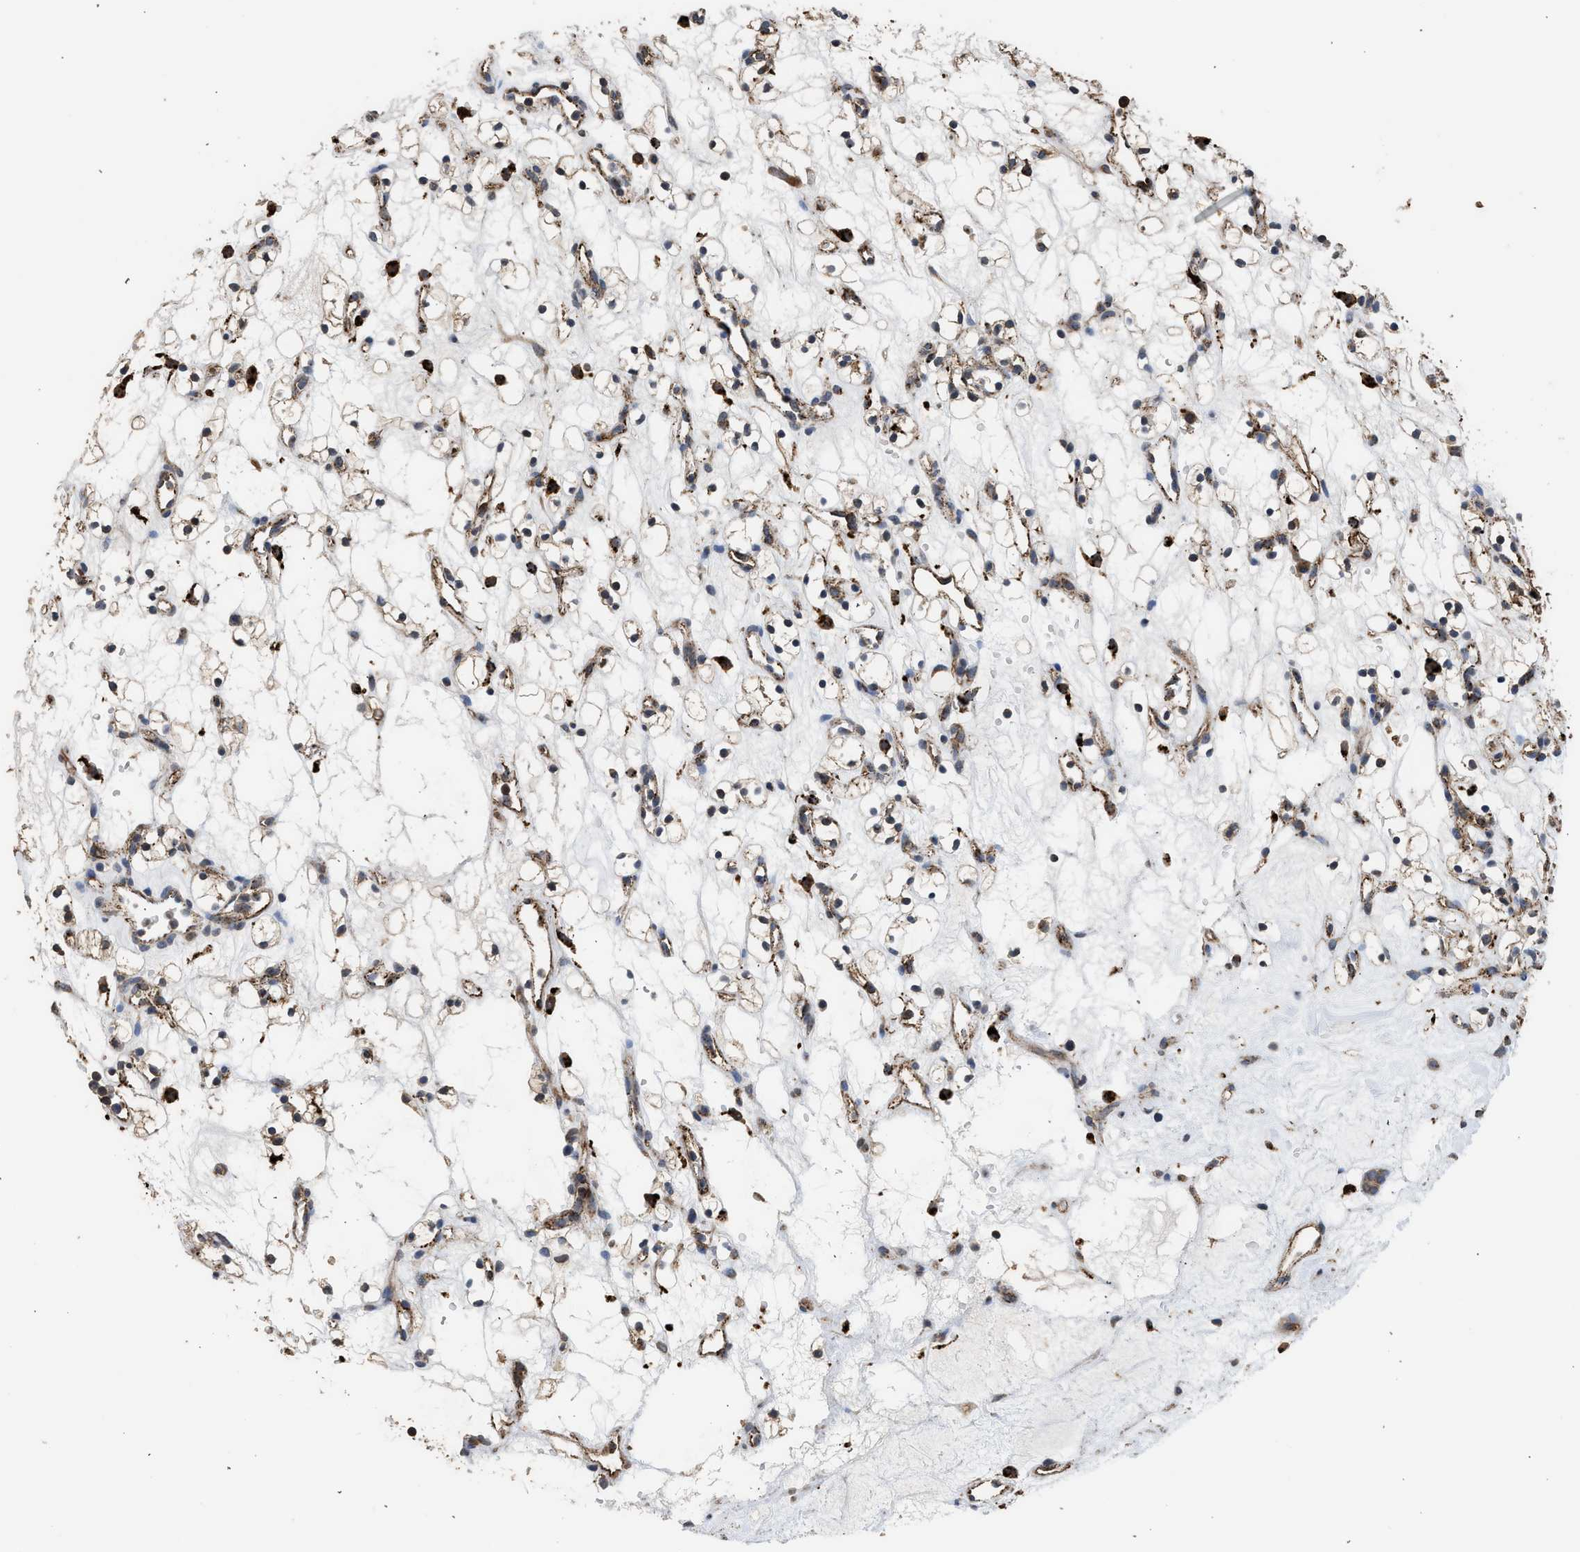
{"staining": {"intensity": "negative", "quantity": "none", "location": "none"}, "tissue": "renal cancer", "cell_type": "Tumor cells", "image_type": "cancer", "snomed": [{"axis": "morphology", "description": "Adenocarcinoma, NOS"}, {"axis": "topography", "description": "Kidney"}], "caption": "Protein analysis of renal adenocarcinoma demonstrates no significant expression in tumor cells. Brightfield microscopy of immunohistochemistry (IHC) stained with DAB (brown) and hematoxylin (blue), captured at high magnification.", "gene": "CTSV", "patient": {"sex": "female", "age": 60}}